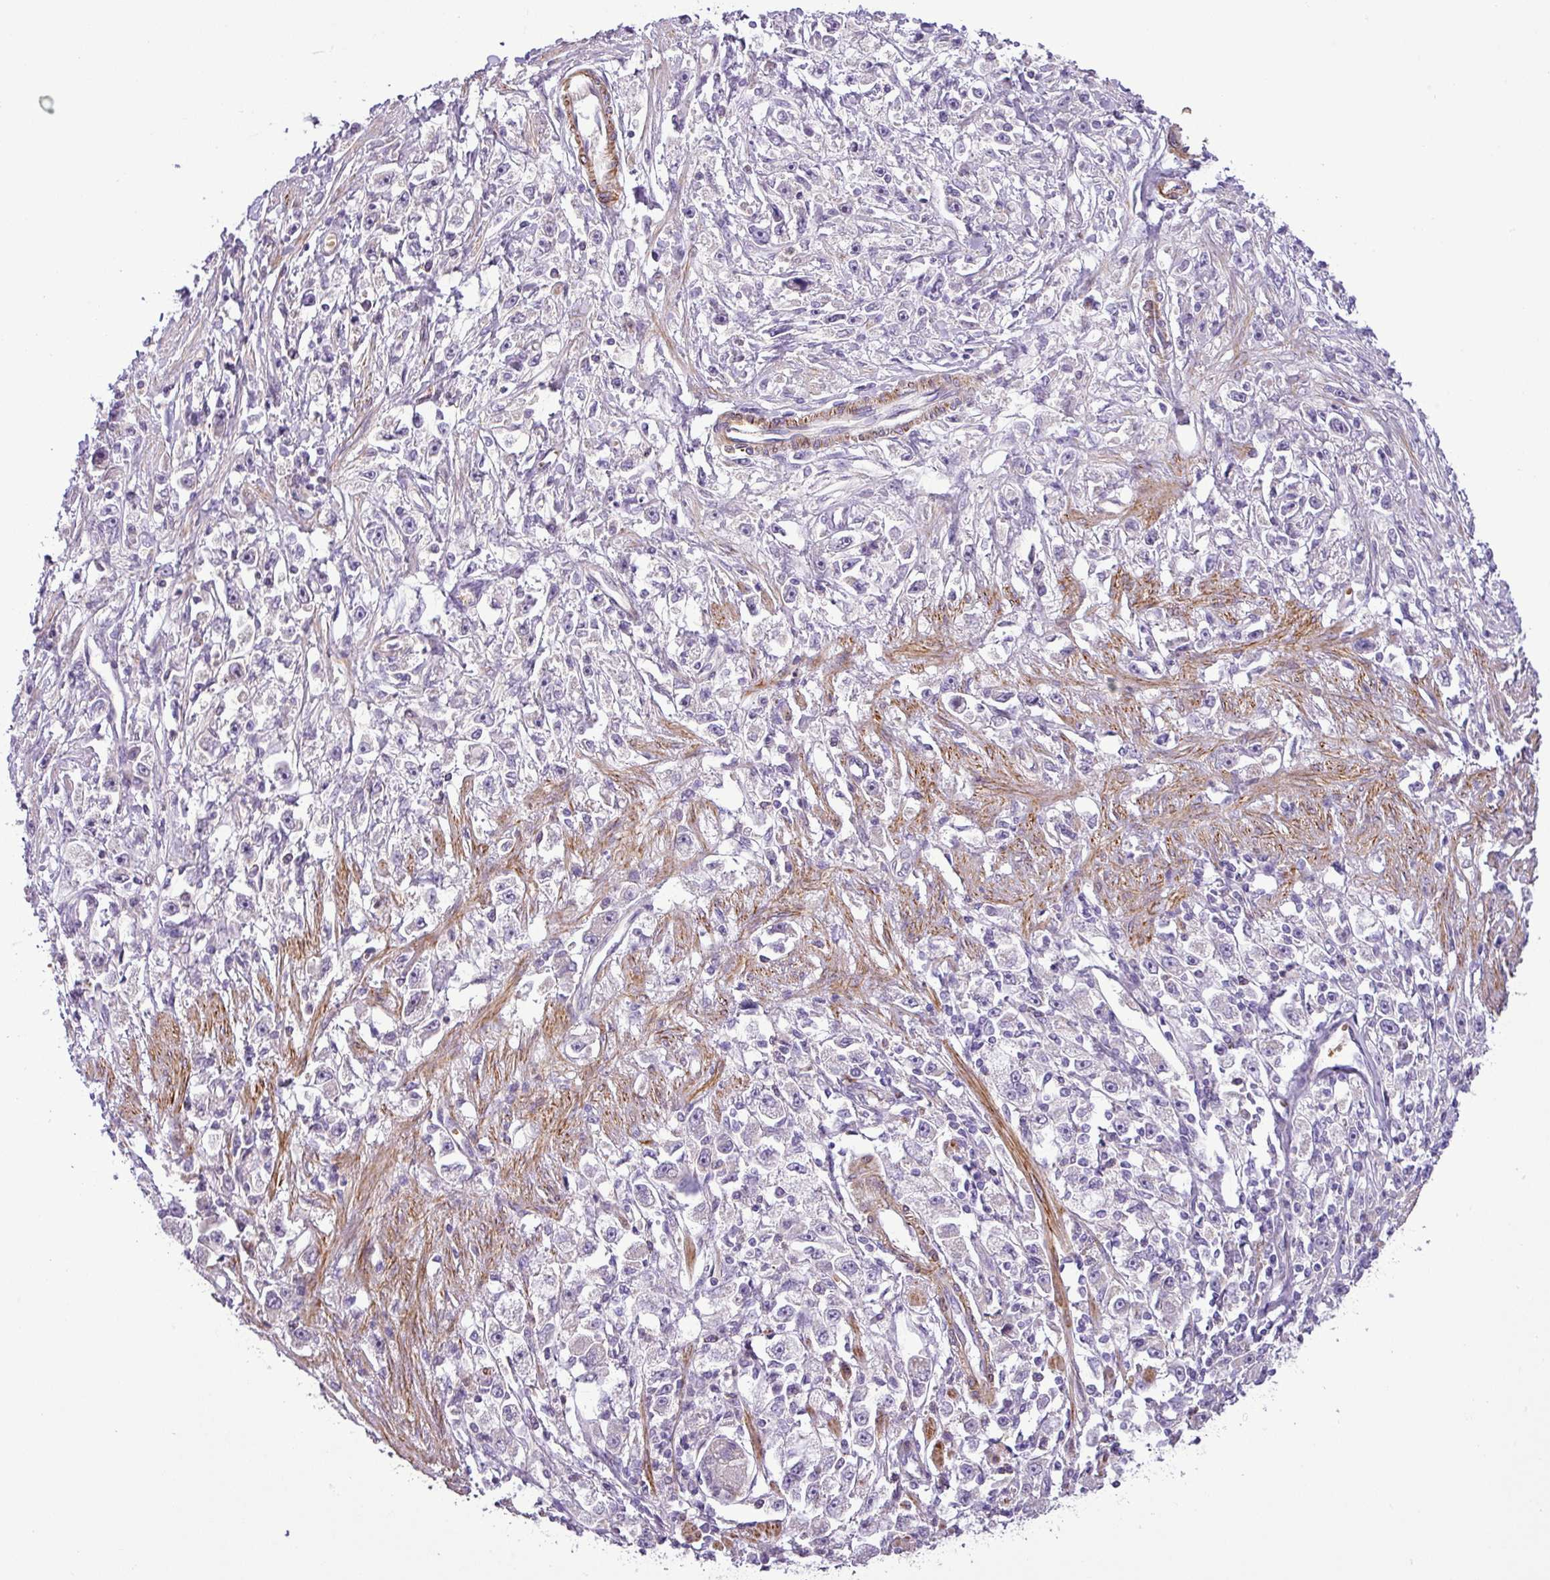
{"staining": {"intensity": "negative", "quantity": "none", "location": "none"}, "tissue": "stomach cancer", "cell_type": "Tumor cells", "image_type": "cancer", "snomed": [{"axis": "morphology", "description": "Adenocarcinoma, NOS"}, {"axis": "topography", "description": "Stomach"}], "caption": "High power microscopy photomicrograph of an IHC histopathology image of stomach cancer (adenocarcinoma), revealing no significant positivity in tumor cells. Brightfield microscopy of immunohistochemistry stained with DAB (brown) and hematoxylin (blue), captured at high magnification.", "gene": "NBEAL2", "patient": {"sex": "female", "age": 59}}